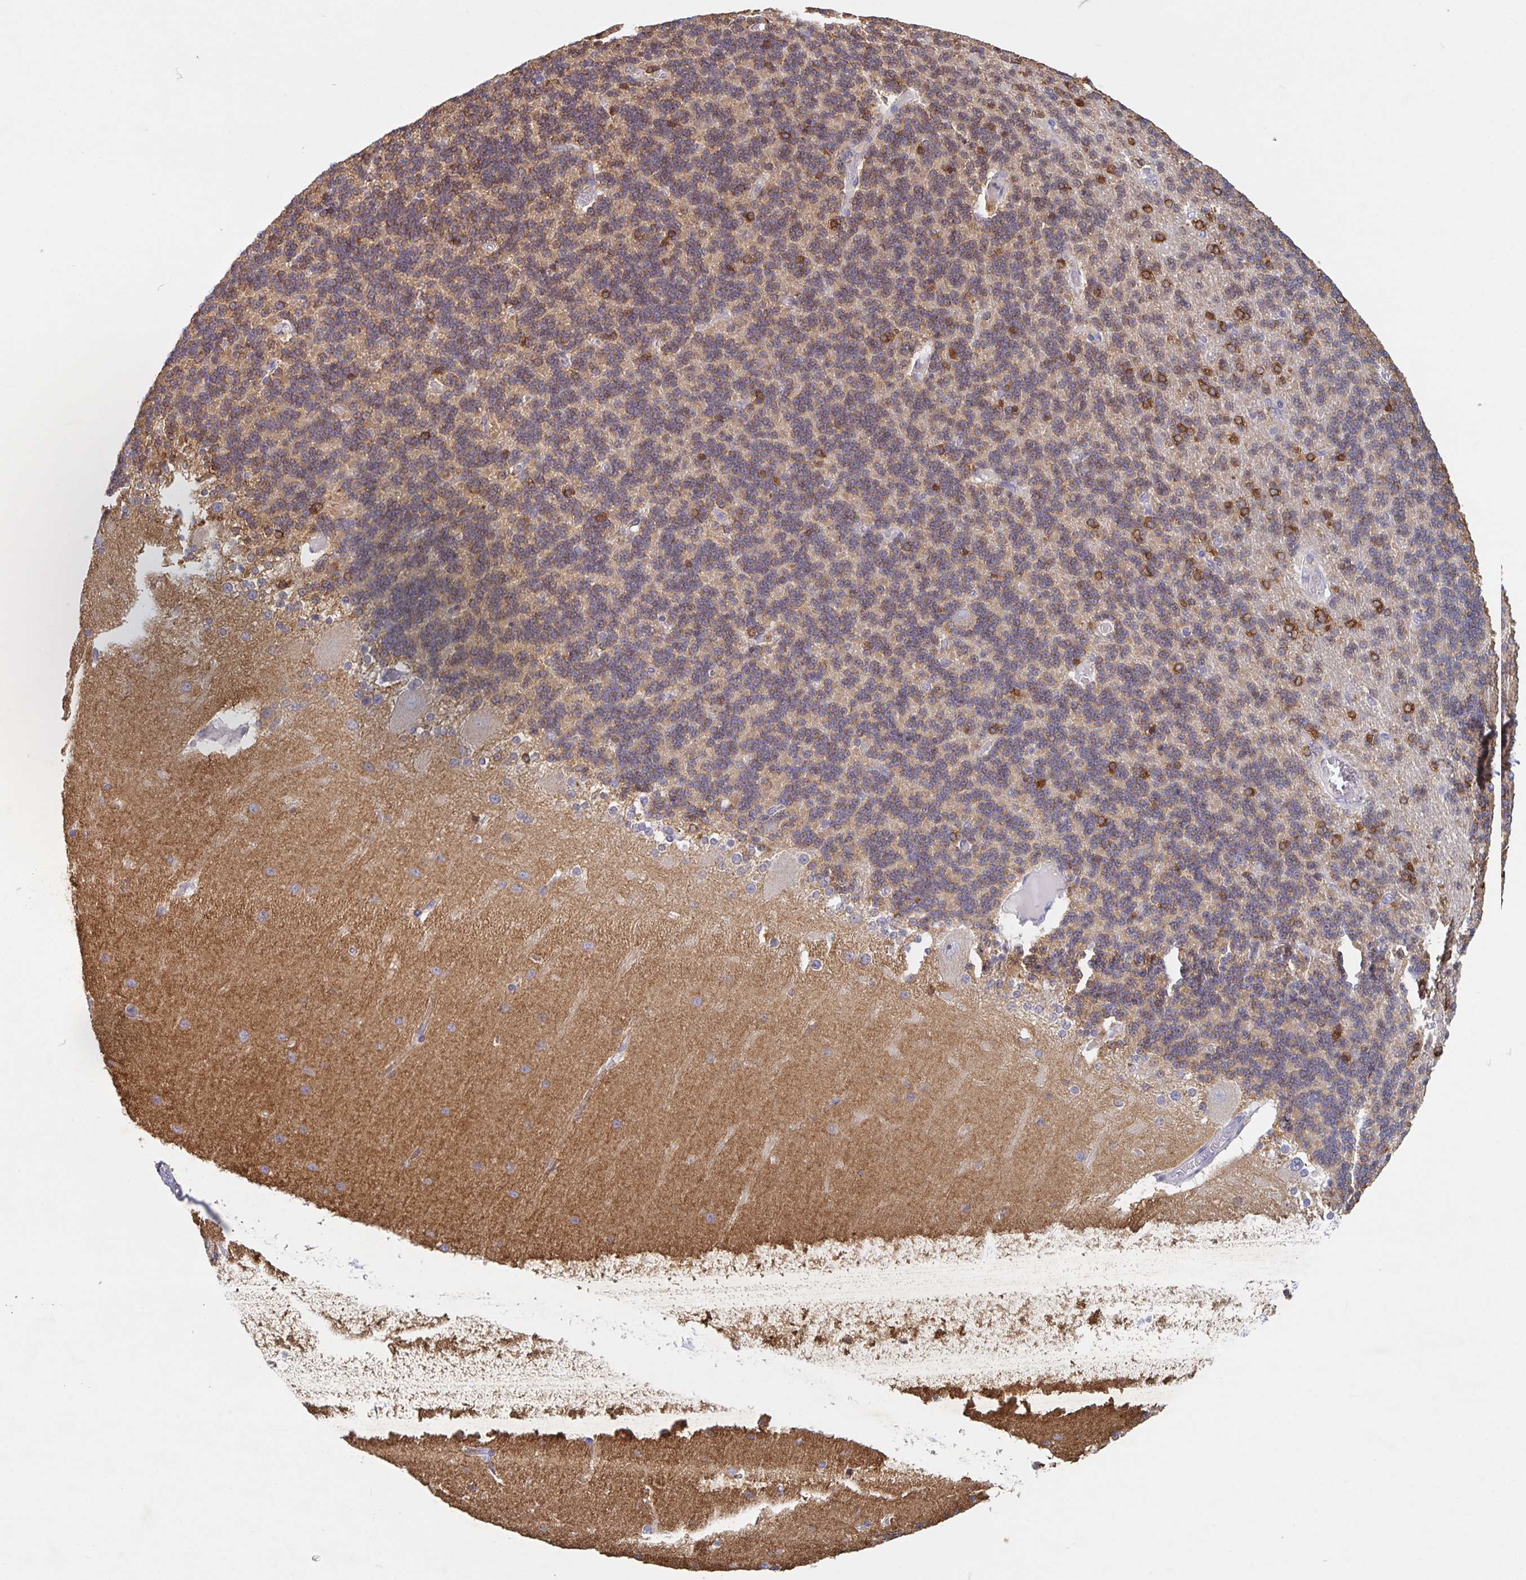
{"staining": {"intensity": "strong", "quantity": "<25%", "location": "cytoplasmic/membranous,nuclear"}, "tissue": "cerebellum", "cell_type": "Cells in granular layer", "image_type": "normal", "snomed": [{"axis": "morphology", "description": "Normal tissue, NOS"}, {"axis": "topography", "description": "Cerebellum"}], "caption": "Cerebellum was stained to show a protein in brown. There is medium levels of strong cytoplasmic/membranous,nuclear staining in approximately <25% of cells in granular layer. Ihc stains the protein in brown and the nuclei are stained blue.", "gene": "CDC42BPG", "patient": {"sex": "female", "age": 54}}